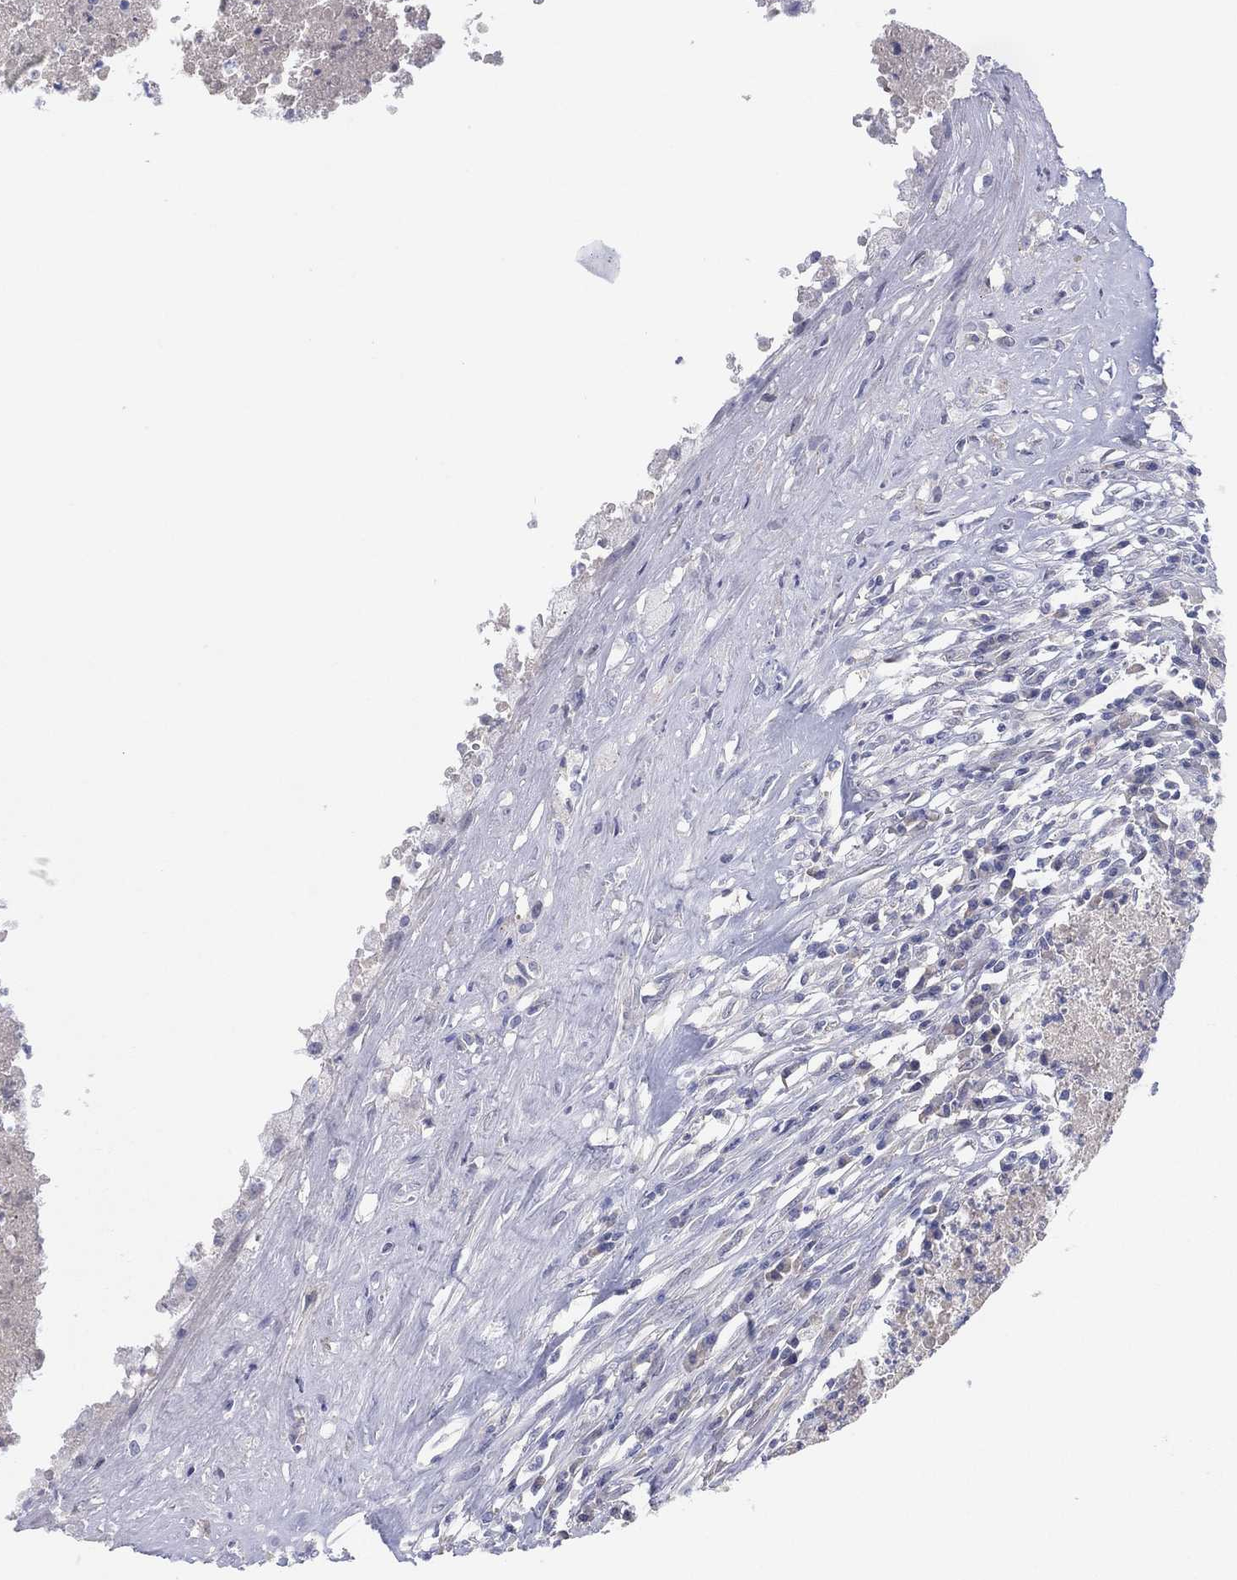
{"staining": {"intensity": "negative", "quantity": "none", "location": "none"}, "tissue": "testis cancer", "cell_type": "Tumor cells", "image_type": "cancer", "snomed": [{"axis": "morphology", "description": "Necrosis, NOS"}, {"axis": "morphology", "description": "Carcinoma, Embryonal, NOS"}, {"axis": "topography", "description": "Testis"}], "caption": "This is a photomicrograph of immunohistochemistry staining of testis cancer, which shows no staining in tumor cells.", "gene": "DDAH1", "patient": {"sex": "male", "age": 19}}